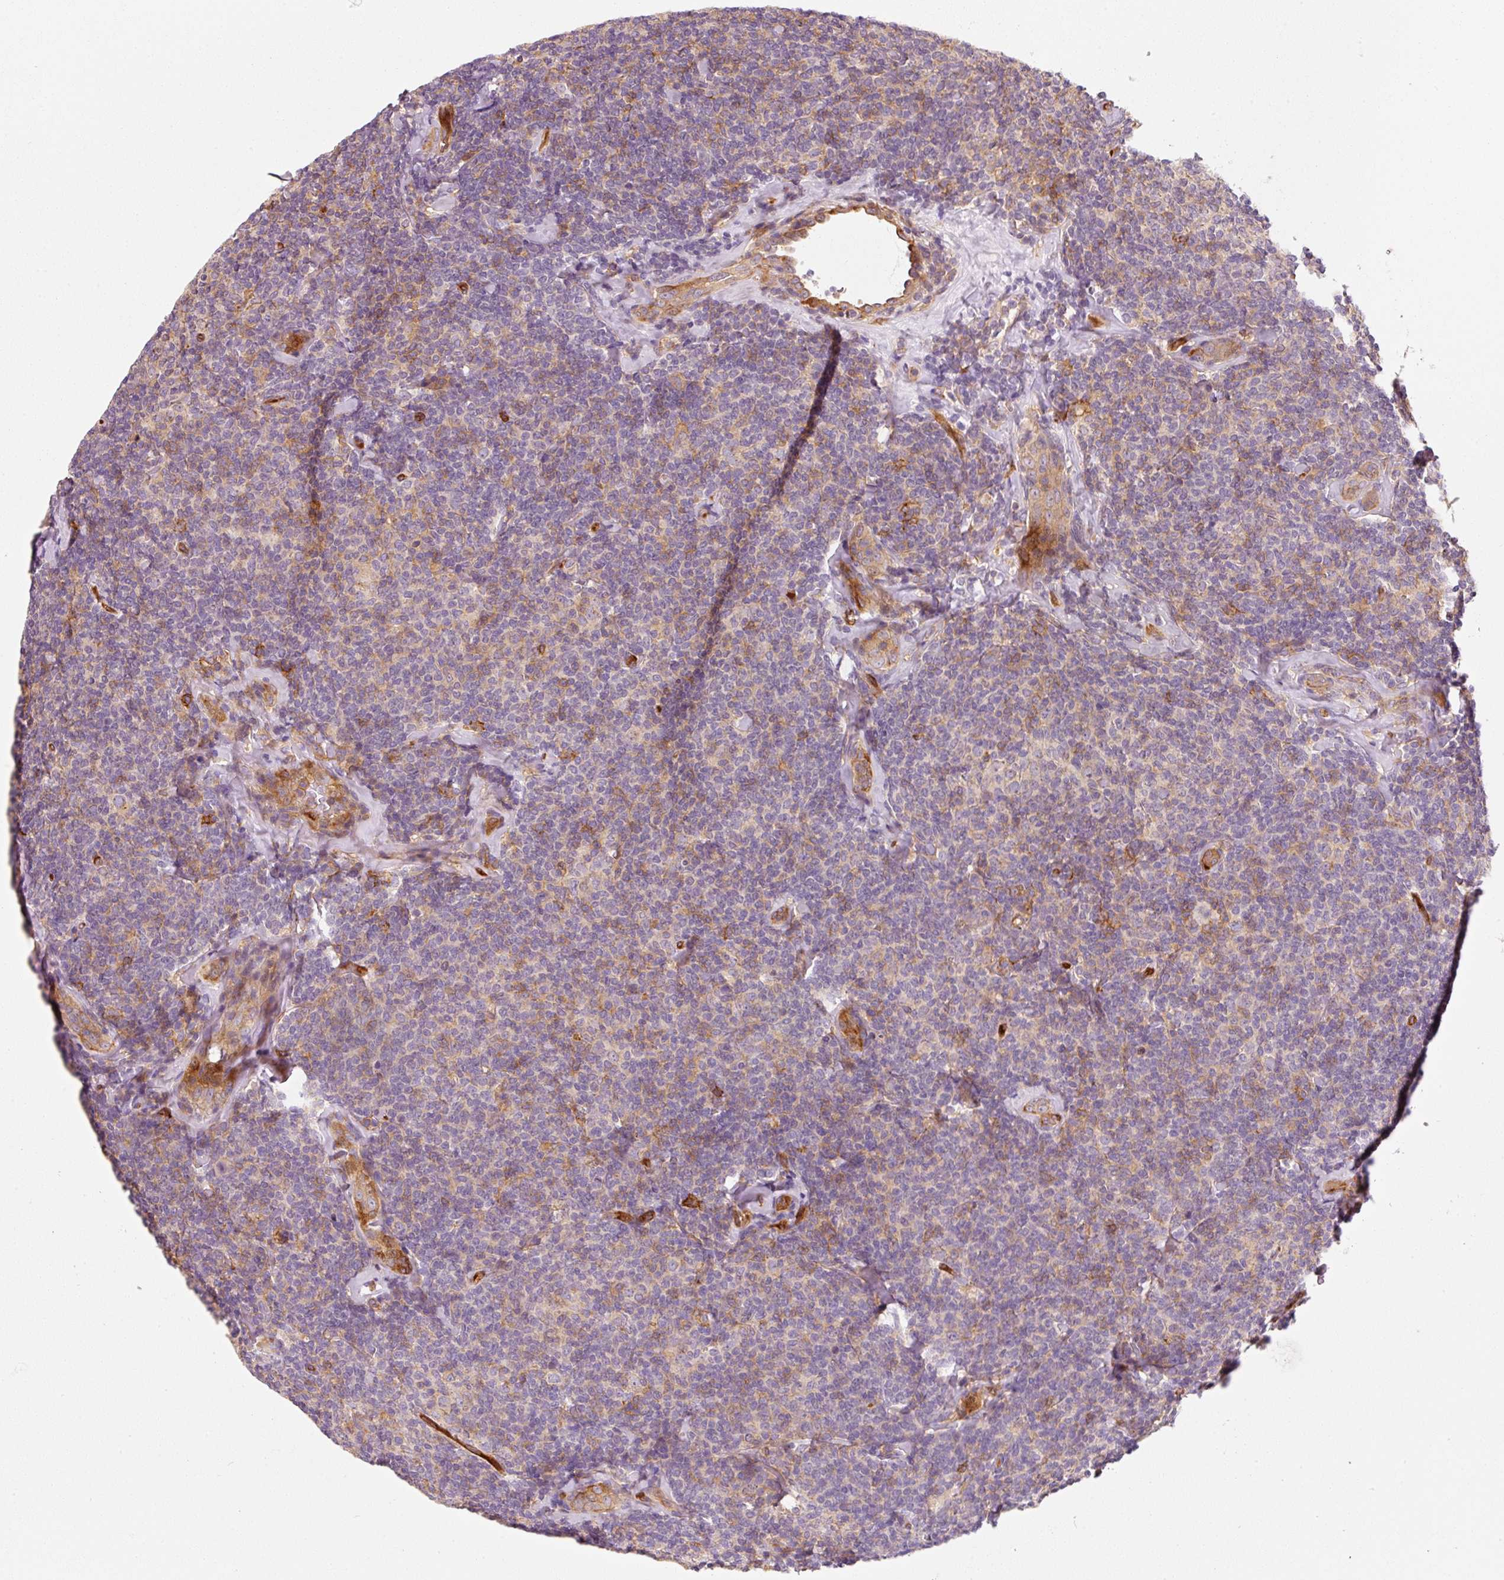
{"staining": {"intensity": "weak", "quantity": "25%-75%", "location": "cytoplasmic/membranous"}, "tissue": "lymphoma", "cell_type": "Tumor cells", "image_type": "cancer", "snomed": [{"axis": "morphology", "description": "Malignant lymphoma, non-Hodgkin's type, Low grade"}, {"axis": "topography", "description": "Lymph node"}], "caption": "Malignant lymphoma, non-Hodgkin's type (low-grade) stained with a protein marker shows weak staining in tumor cells.", "gene": "IQGAP2", "patient": {"sex": "female", "age": 56}}